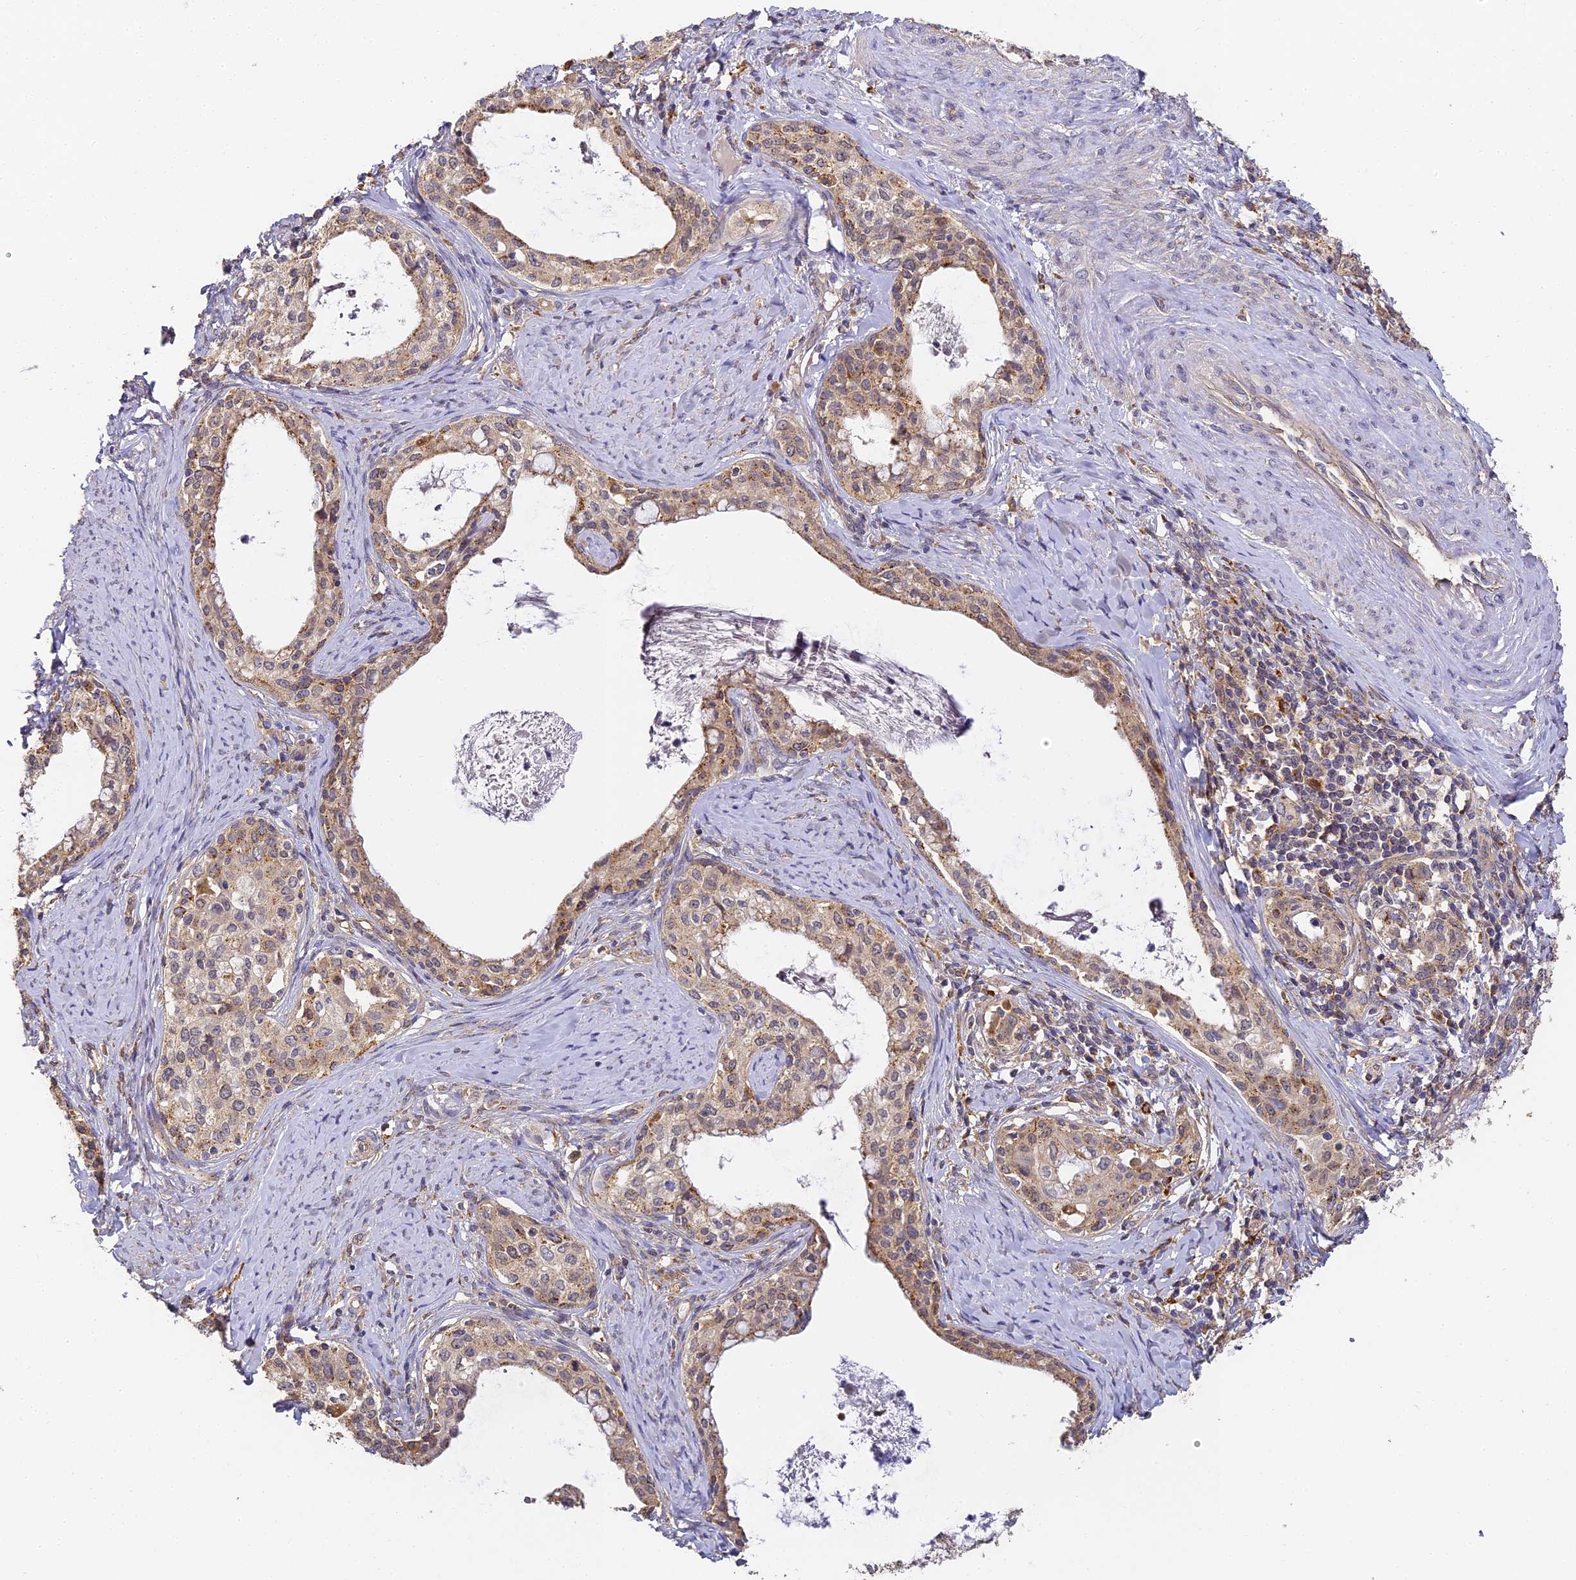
{"staining": {"intensity": "moderate", "quantity": "25%-75%", "location": "cytoplasmic/membranous"}, "tissue": "cervical cancer", "cell_type": "Tumor cells", "image_type": "cancer", "snomed": [{"axis": "morphology", "description": "Squamous cell carcinoma, NOS"}, {"axis": "morphology", "description": "Adenocarcinoma, NOS"}, {"axis": "topography", "description": "Cervix"}], "caption": "DAB immunohistochemical staining of cervical cancer demonstrates moderate cytoplasmic/membranous protein expression in about 25%-75% of tumor cells. The staining is performed using DAB (3,3'-diaminobenzidine) brown chromogen to label protein expression. The nuclei are counter-stained blue using hematoxylin.", "gene": "YAE1", "patient": {"sex": "female", "age": 52}}